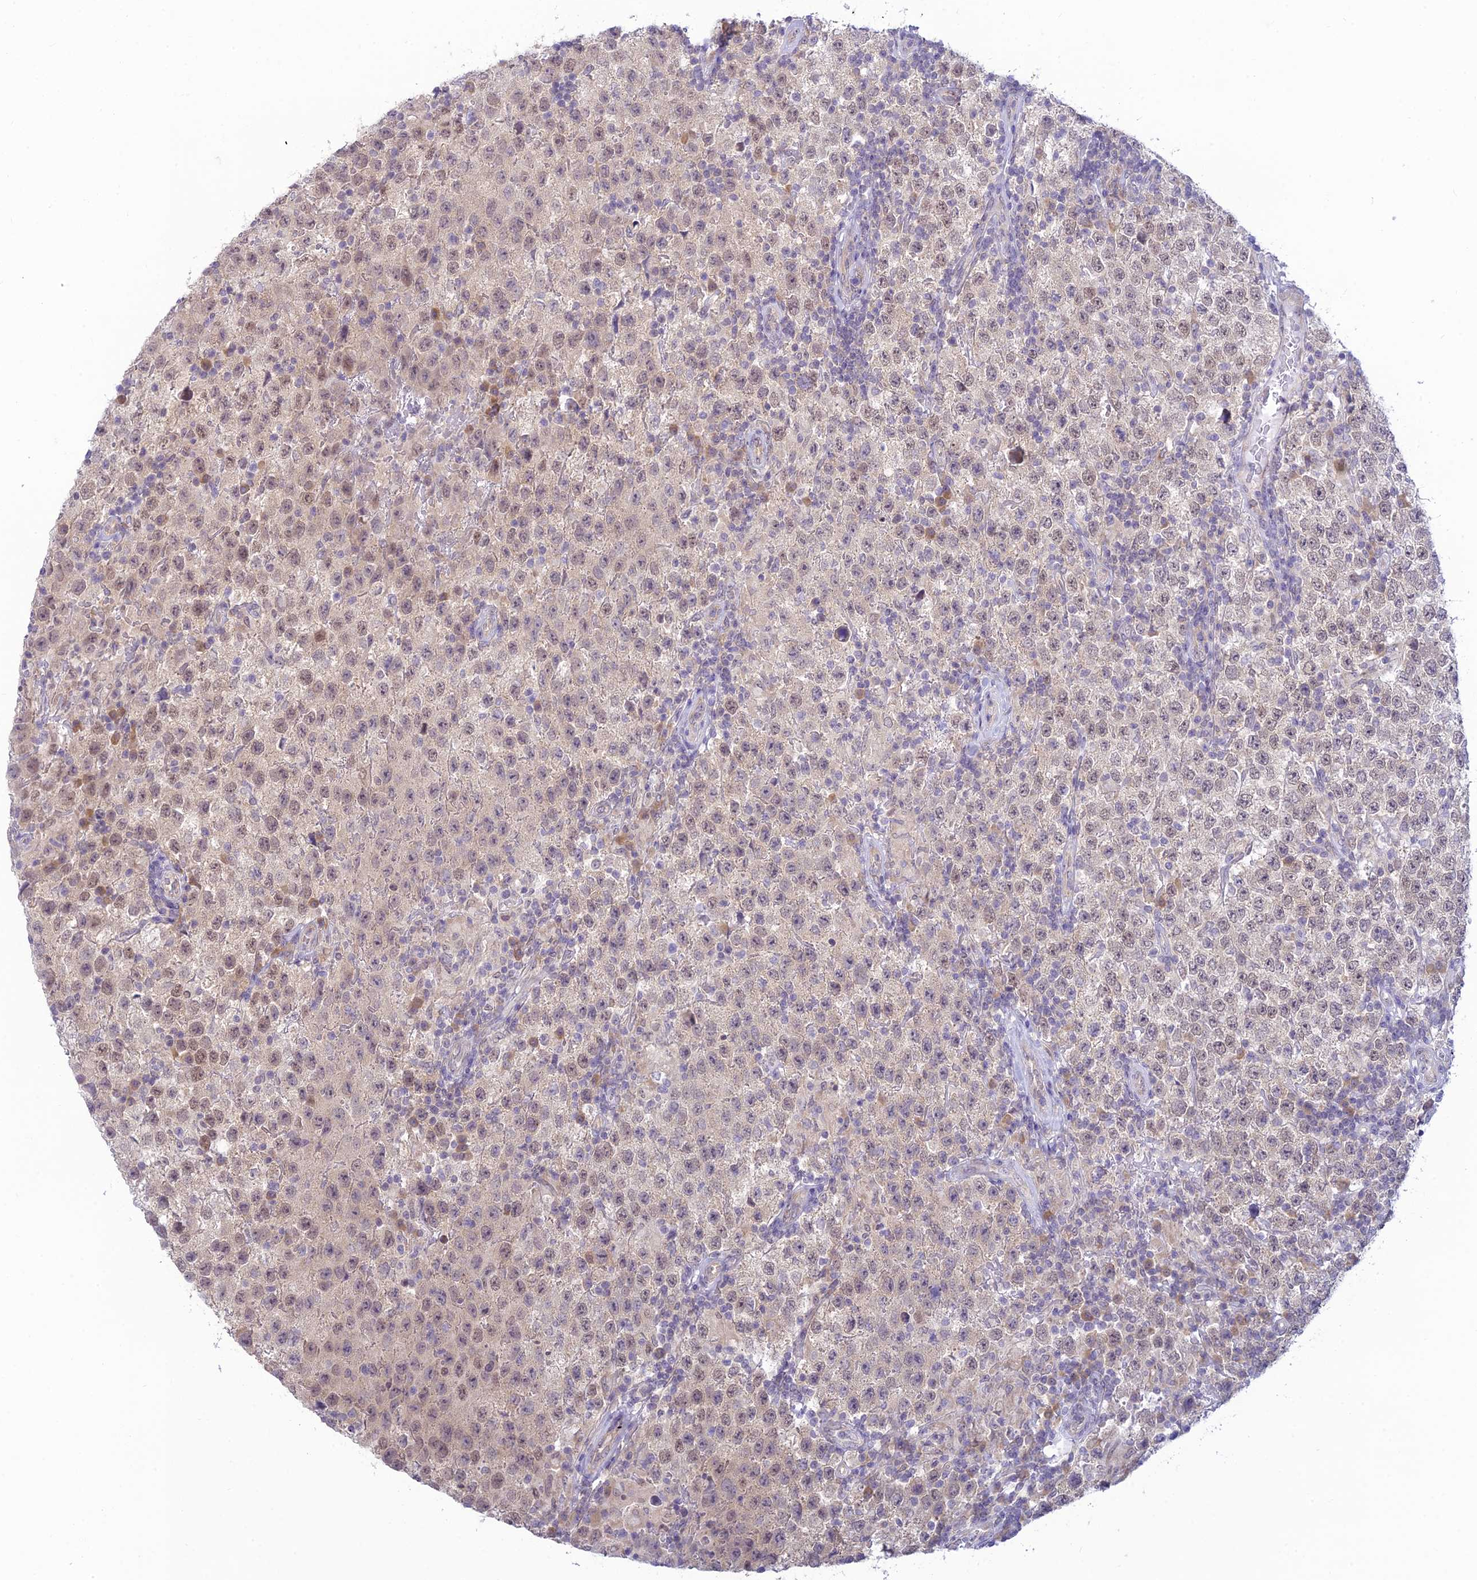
{"staining": {"intensity": "weak", "quantity": "25%-75%", "location": "nuclear"}, "tissue": "testis cancer", "cell_type": "Tumor cells", "image_type": "cancer", "snomed": [{"axis": "morphology", "description": "Seminoma, NOS"}, {"axis": "morphology", "description": "Carcinoma, Embryonal, NOS"}, {"axis": "topography", "description": "Testis"}], "caption": "A brown stain labels weak nuclear expression of a protein in embryonal carcinoma (testis) tumor cells.", "gene": "SKIC8", "patient": {"sex": "male", "age": 41}}